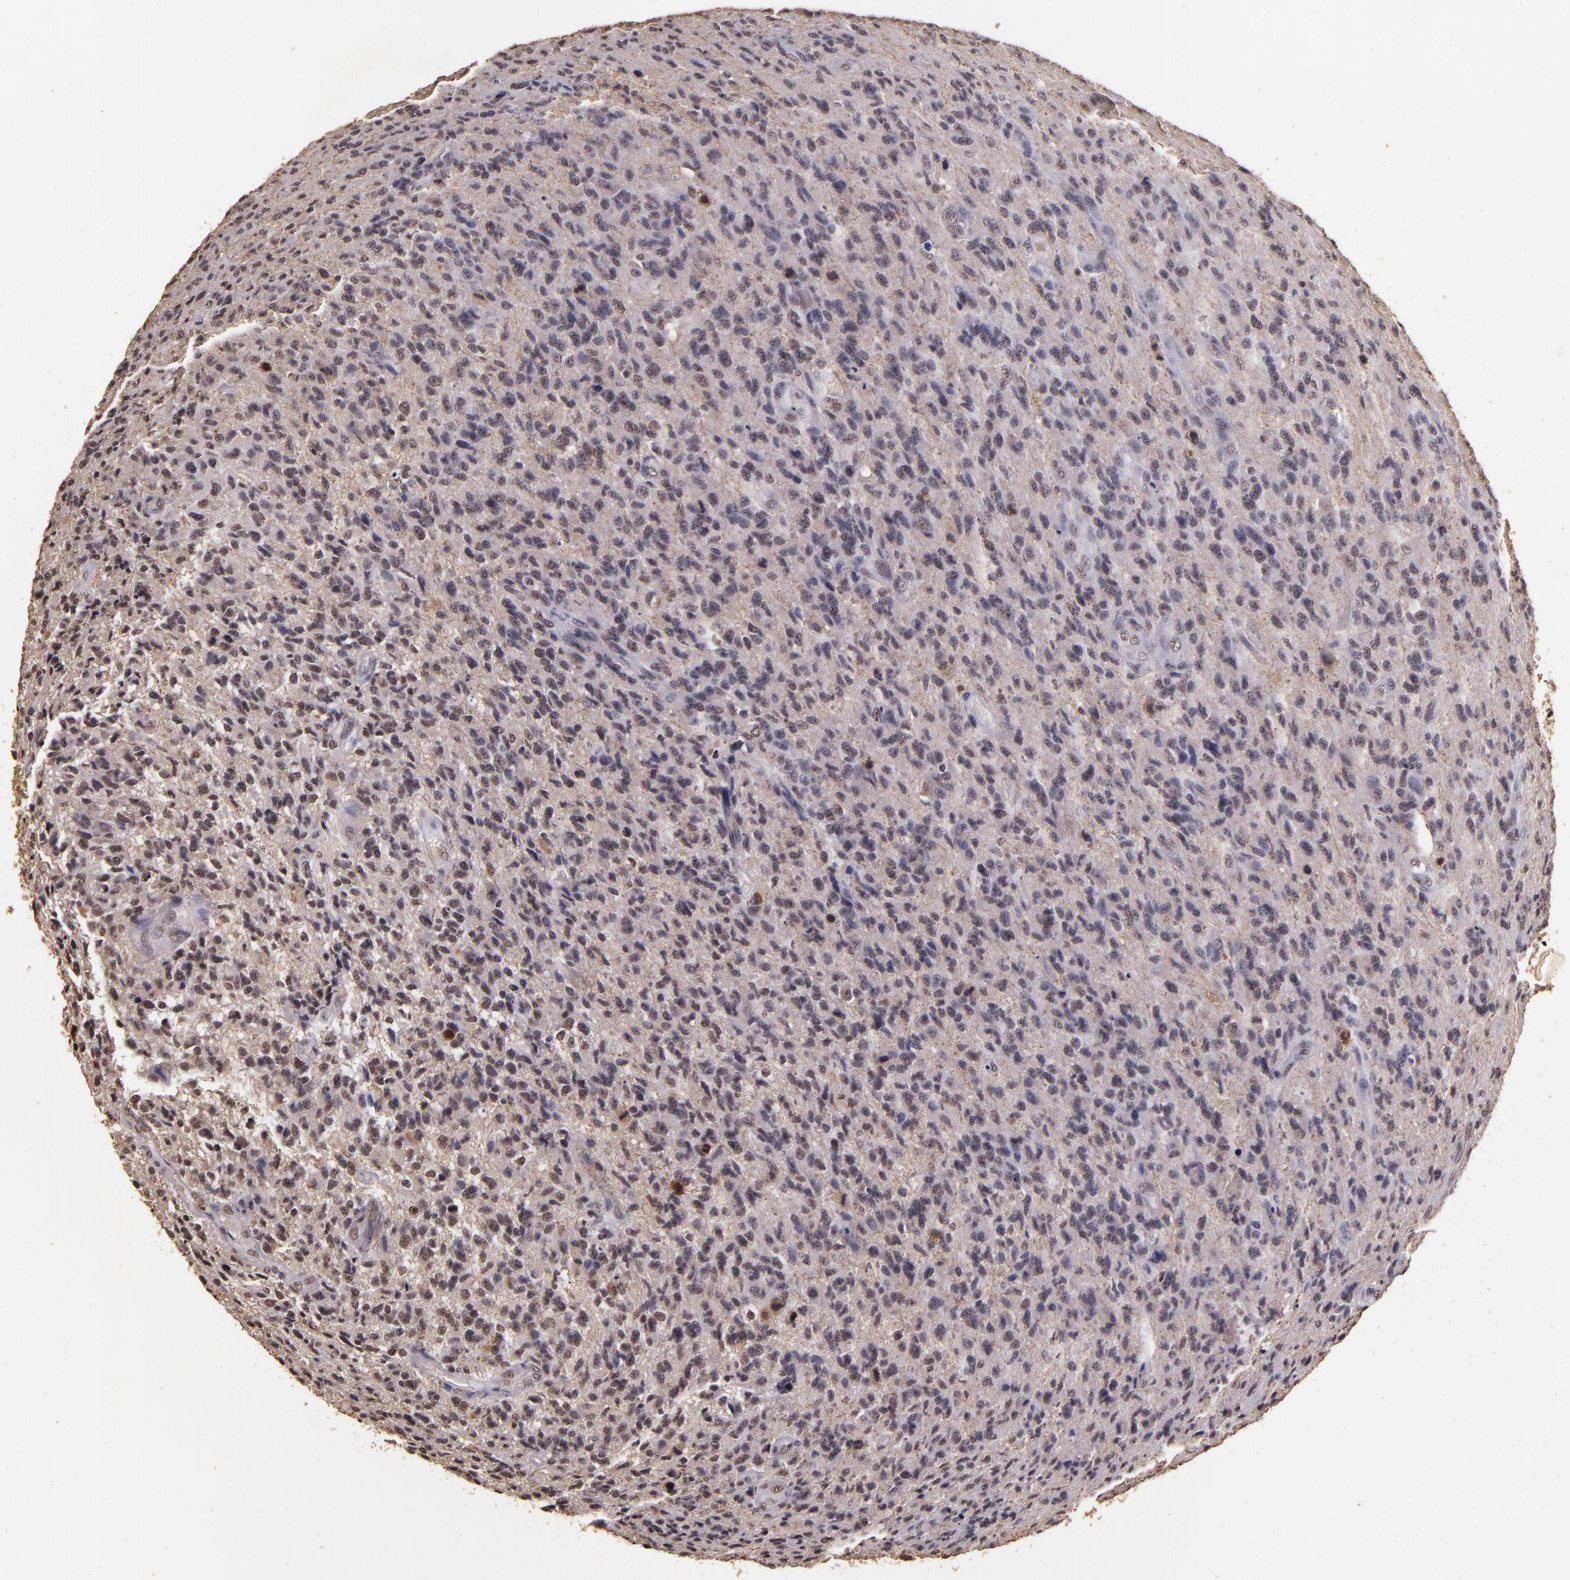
{"staining": {"intensity": "weak", "quantity": "<25%", "location": "nuclear"}, "tissue": "glioma", "cell_type": "Tumor cells", "image_type": "cancer", "snomed": [{"axis": "morphology", "description": "Glioma, malignant, High grade"}, {"axis": "topography", "description": "Brain"}], "caption": "A micrograph of human malignant glioma (high-grade) is negative for staining in tumor cells.", "gene": "CBX3", "patient": {"sex": "male", "age": 36}}